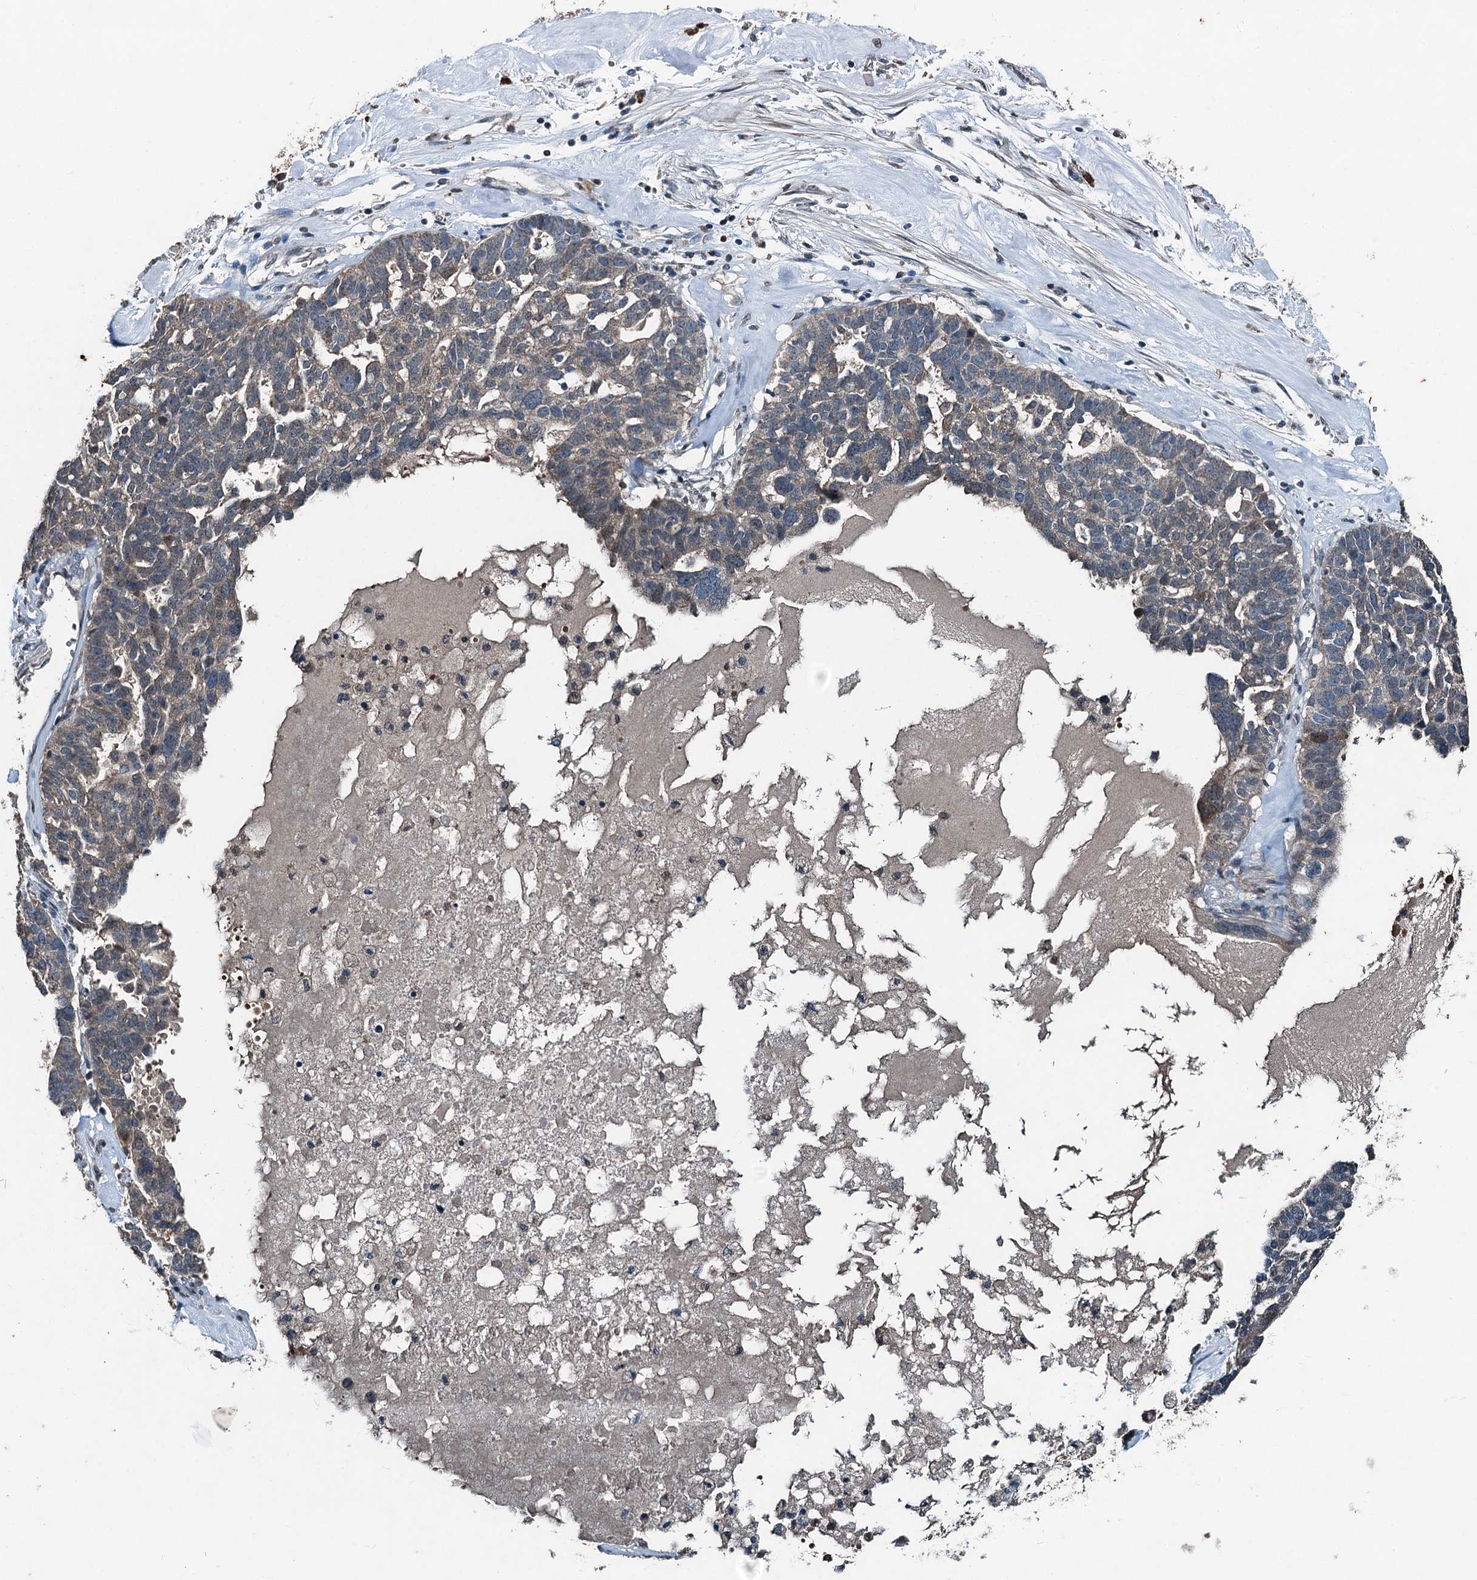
{"staining": {"intensity": "negative", "quantity": "none", "location": "none"}, "tissue": "ovarian cancer", "cell_type": "Tumor cells", "image_type": "cancer", "snomed": [{"axis": "morphology", "description": "Cystadenocarcinoma, serous, NOS"}, {"axis": "topography", "description": "Ovary"}], "caption": "Ovarian serous cystadenocarcinoma was stained to show a protein in brown. There is no significant positivity in tumor cells. (DAB (3,3'-diaminobenzidine) immunohistochemistry with hematoxylin counter stain).", "gene": "TCTN1", "patient": {"sex": "female", "age": 59}}